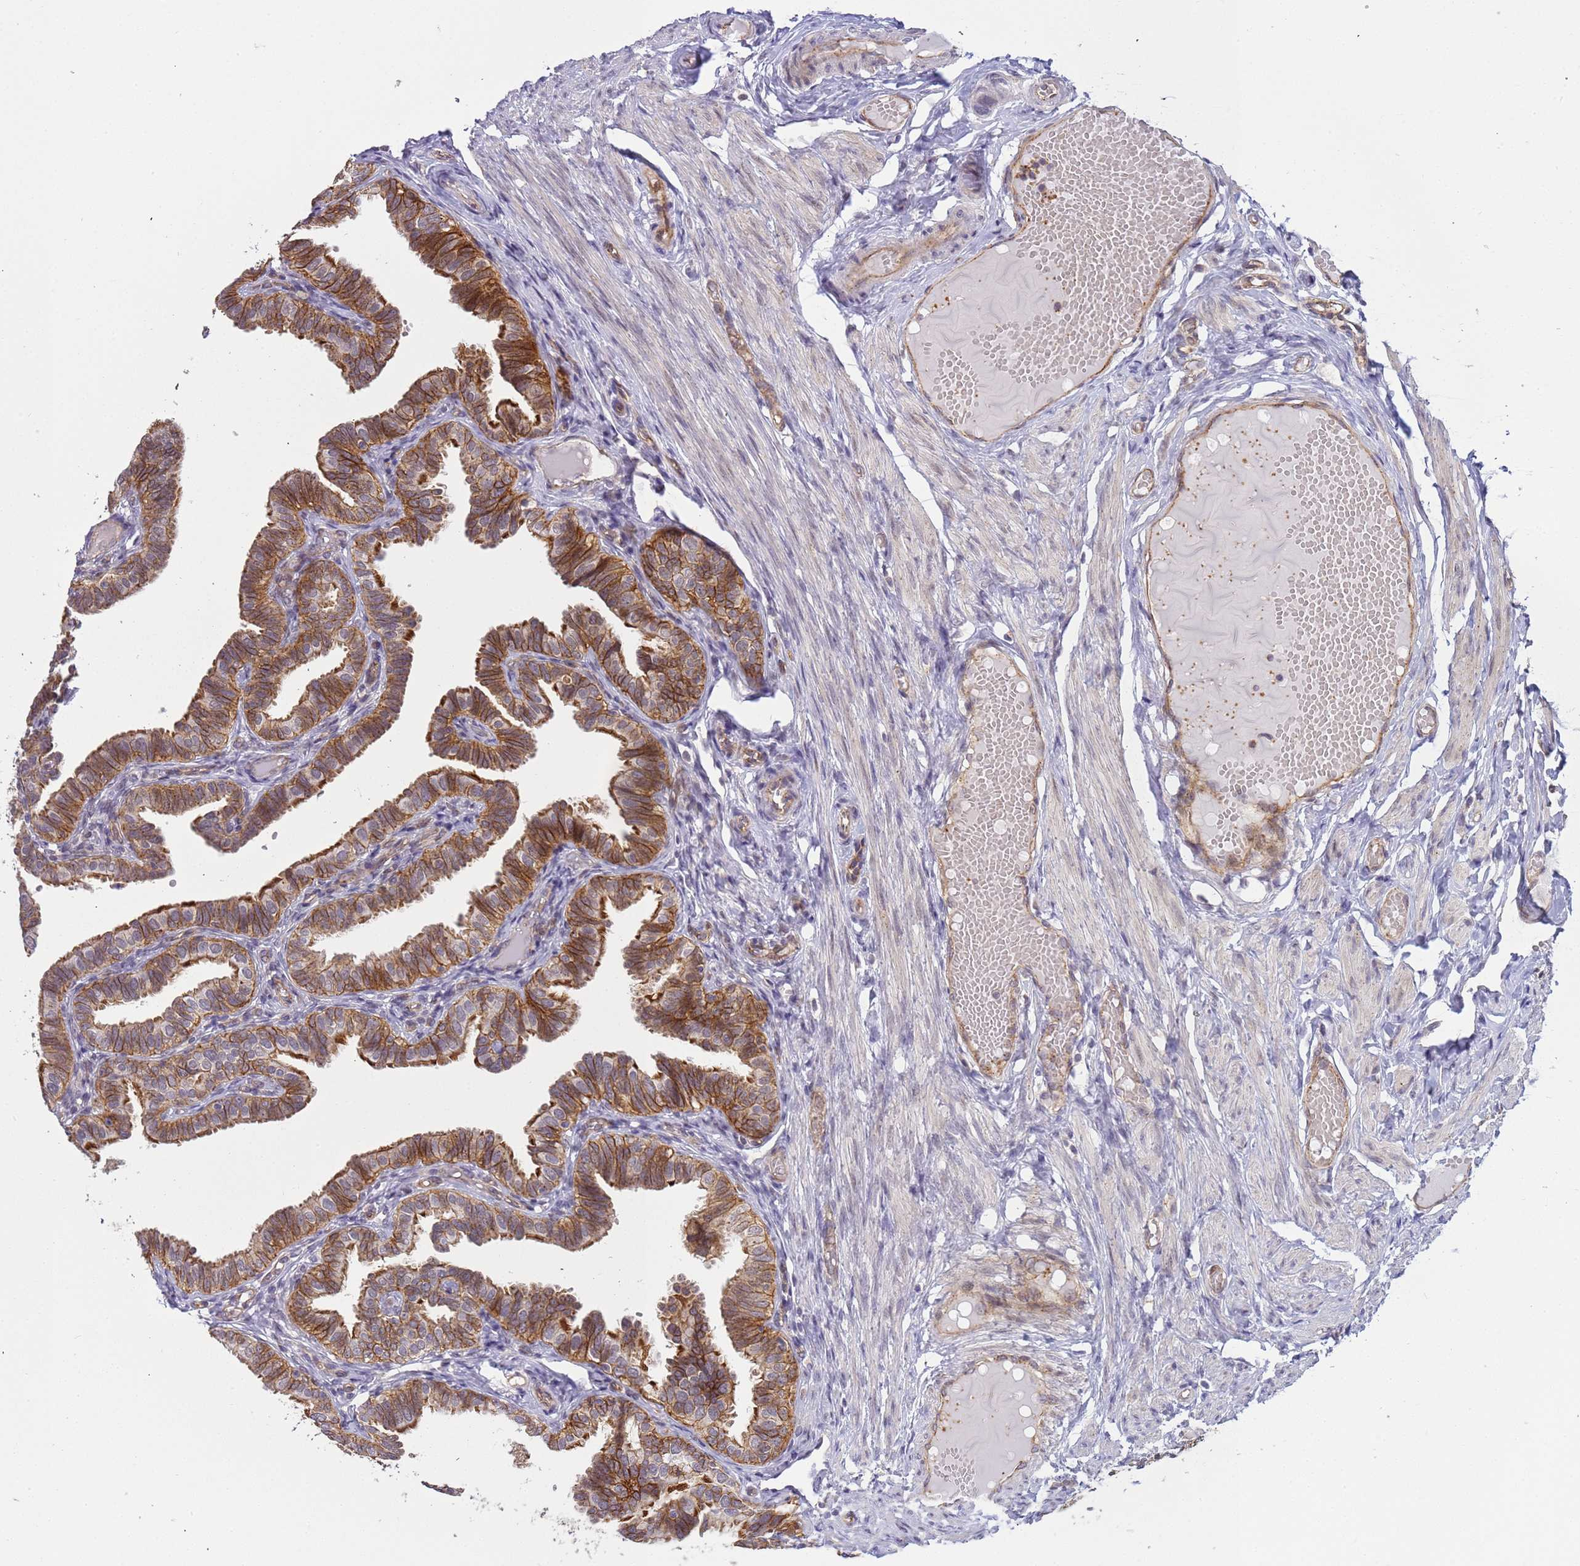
{"staining": {"intensity": "moderate", "quantity": ">75%", "location": "cytoplasmic/membranous,nuclear"}, "tissue": "fallopian tube", "cell_type": "Glandular cells", "image_type": "normal", "snomed": [{"axis": "morphology", "description": "Normal tissue, NOS"}, {"axis": "topography", "description": "Fallopian tube"}], "caption": "High-magnification brightfield microscopy of benign fallopian tube stained with DAB (3,3'-diaminobenzidine) (brown) and counterstained with hematoxylin (blue). glandular cells exhibit moderate cytoplasmic/membranous,nuclear expression is identified in approximately>75% of cells.", "gene": "EMC2", "patient": {"sex": "female", "age": 39}}